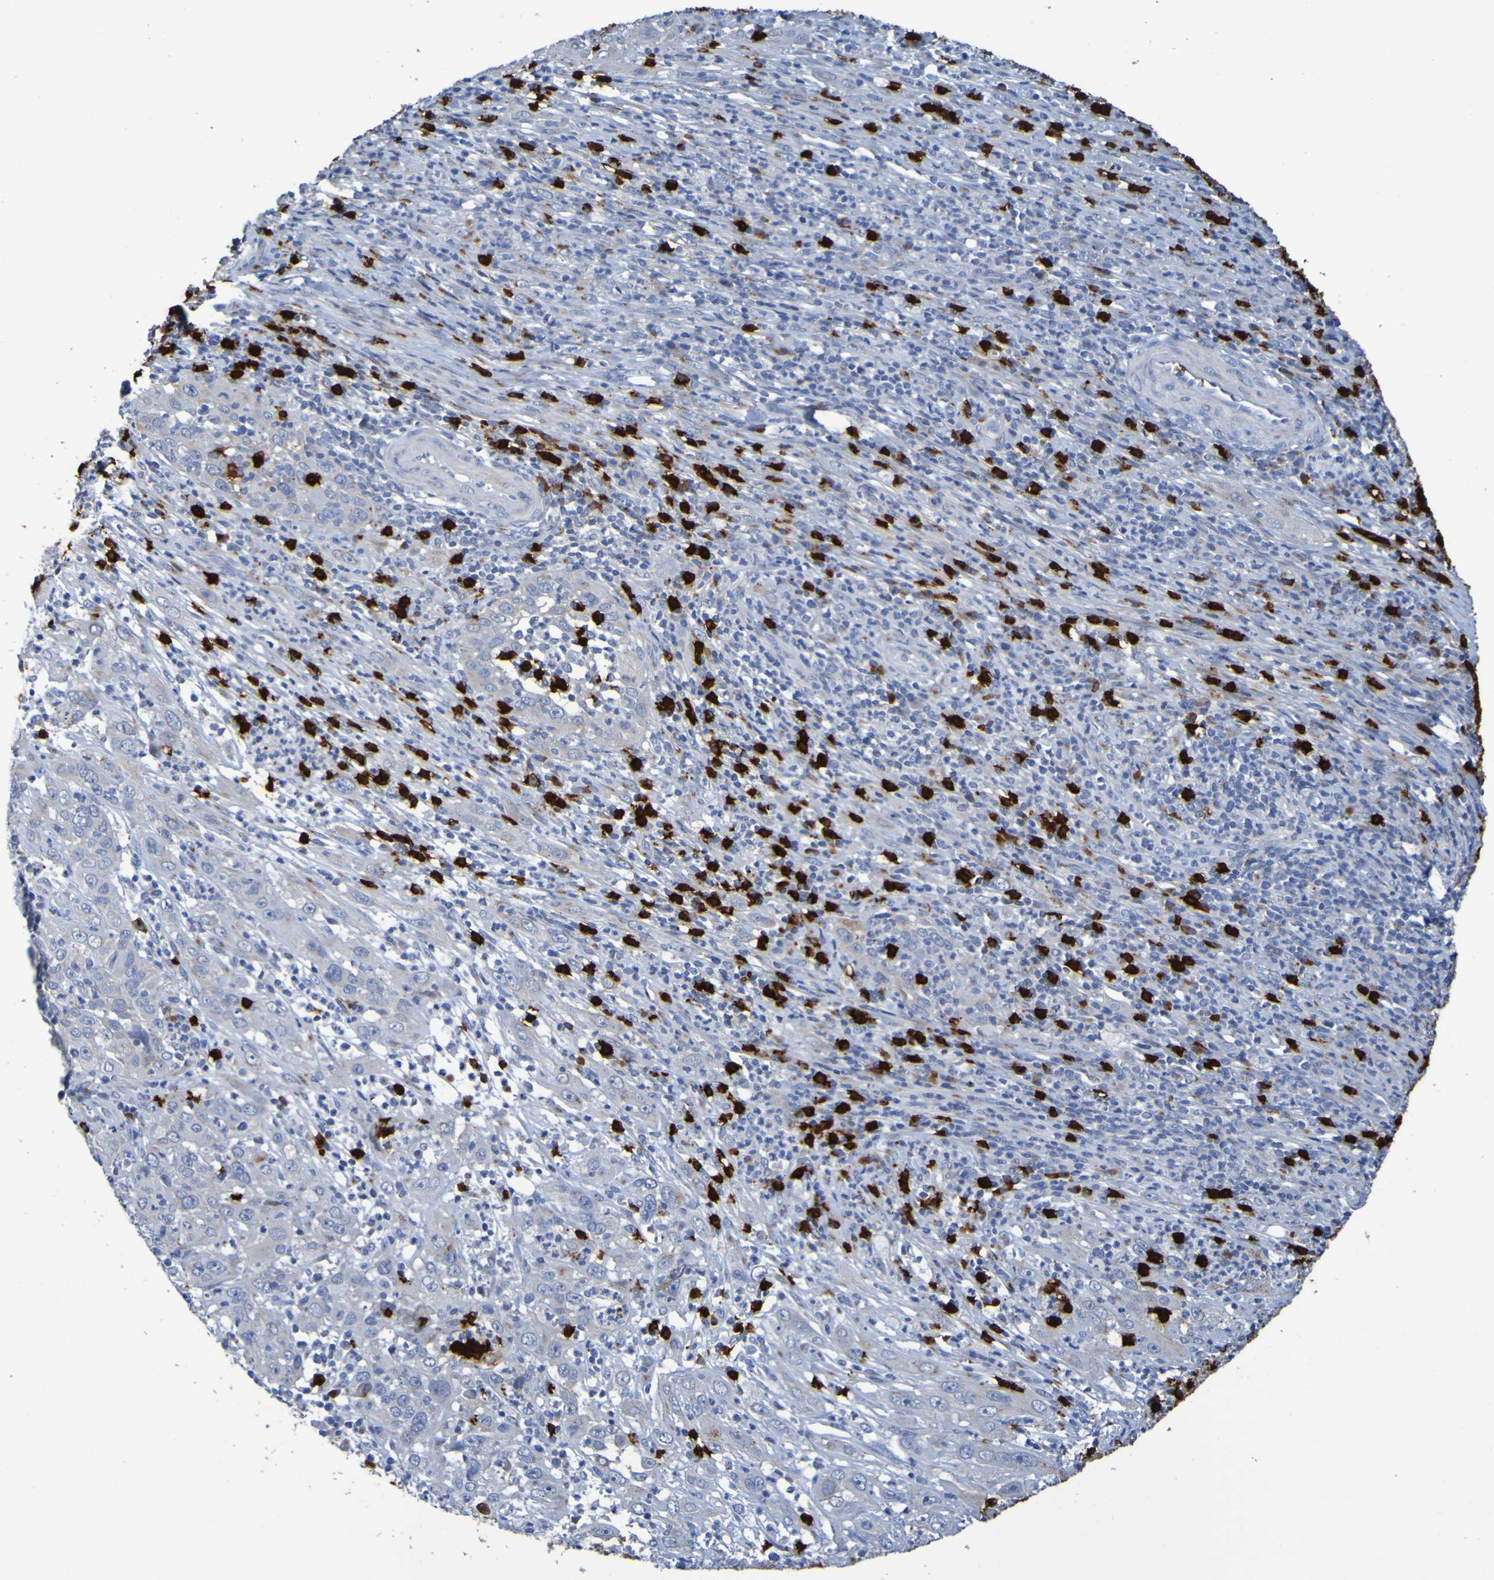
{"staining": {"intensity": "negative", "quantity": "none", "location": "none"}, "tissue": "cervical cancer", "cell_type": "Tumor cells", "image_type": "cancer", "snomed": [{"axis": "morphology", "description": "Squamous cell carcinoma, NOS"}, {"axis": "topography", "description": "Cervix"}], "caption": "Tumor cells show no significant protein positivity in cervical squamous cell carcinoma.", "gene": "C11orf24", "patient": {"sex": "female", "age": 32}}